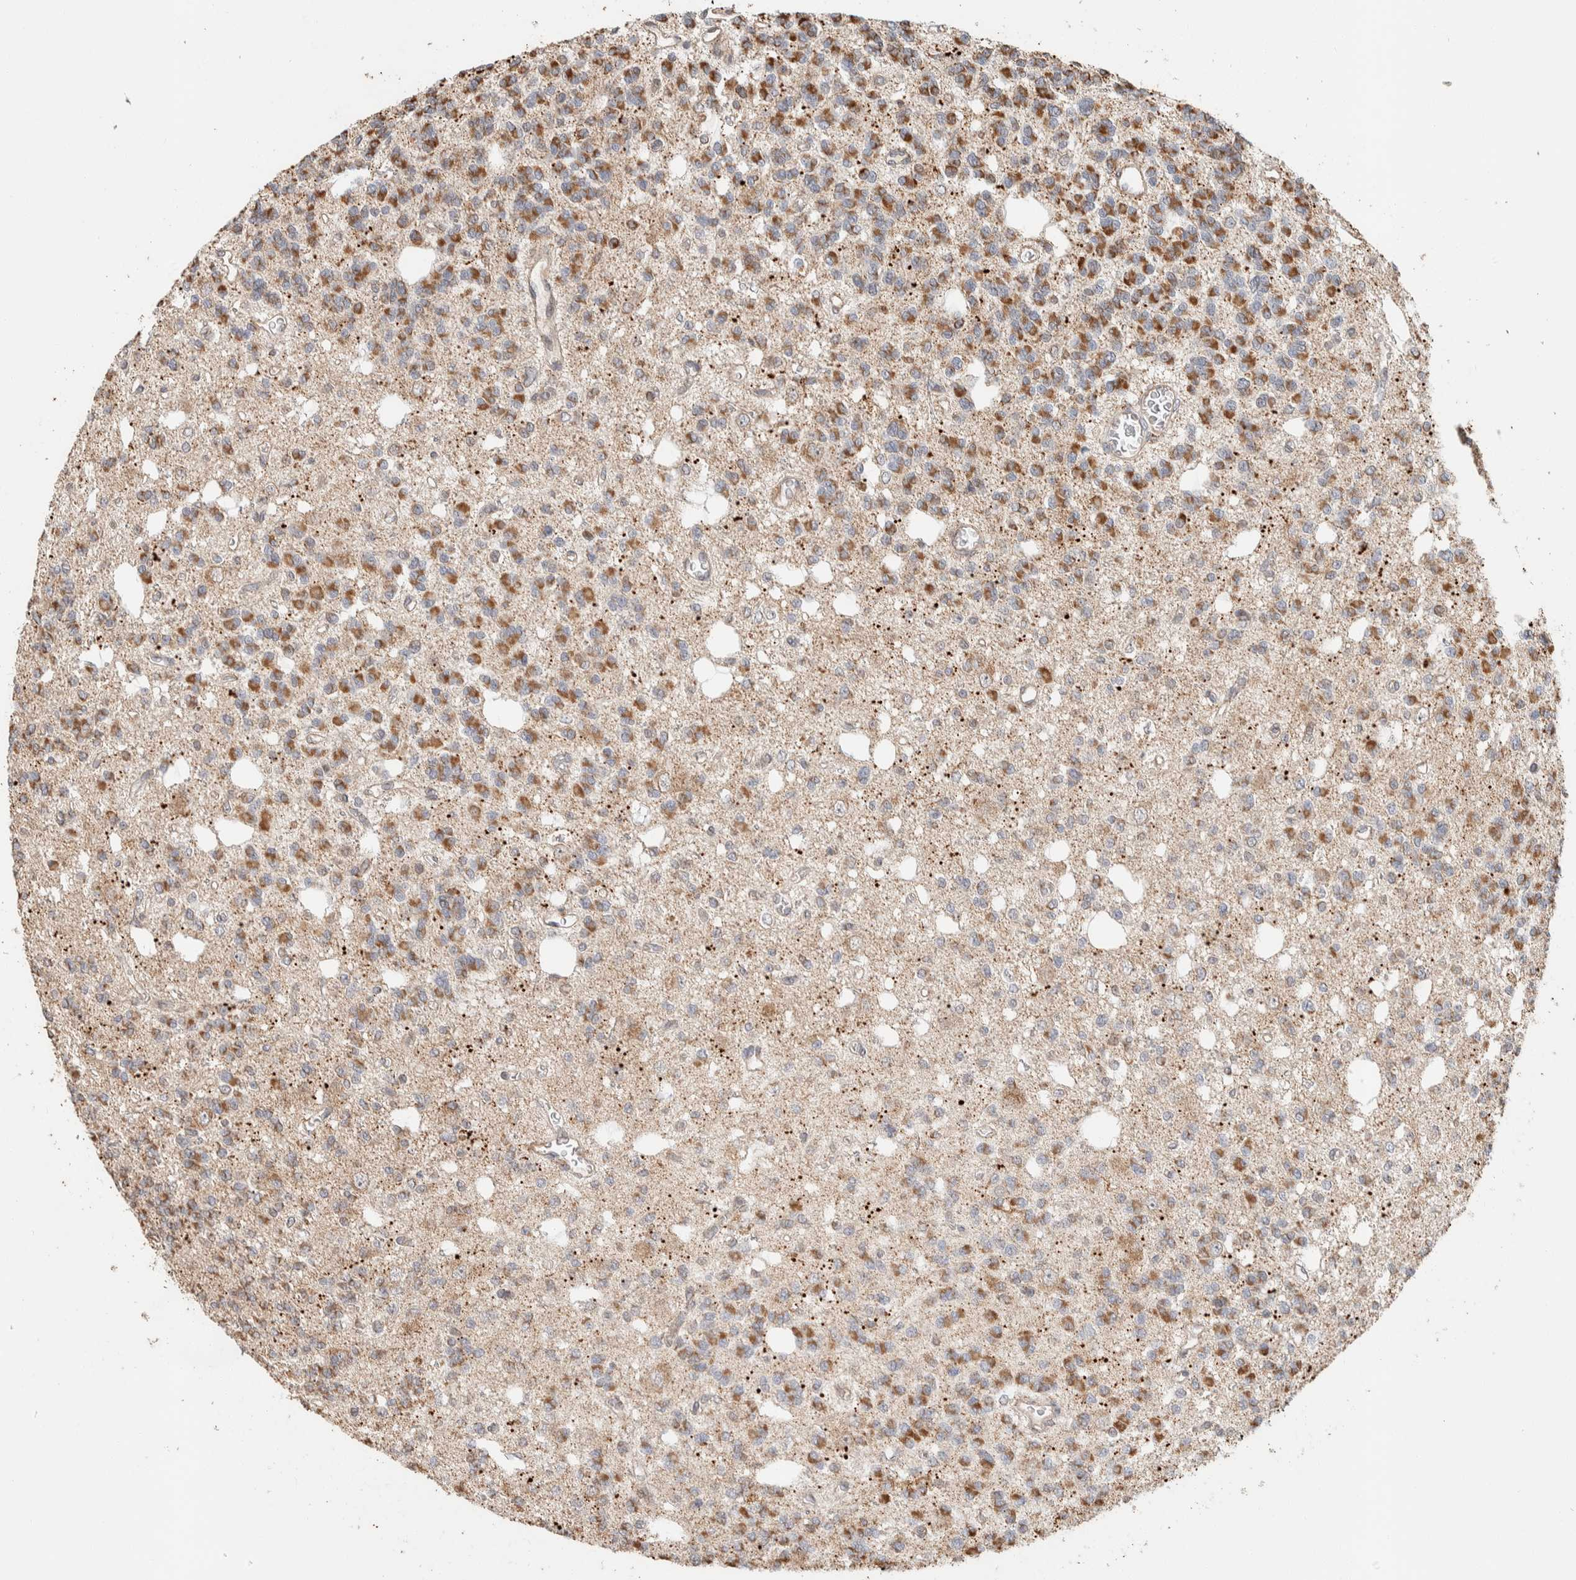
{"staining": {"intensity": "moderate", "quantity": "25%-75%", "location": "cytoplasmic/membranous"}, "tissue": "glioma", "cell_type": "Tumor cells", "image_type": "cancer", "snomed": [{"axis": "morphology", "description": "Glioma, malignant, Low grade"}, {"axis": "topography", "description": "Brain"}], "caption": "Moderate cytoplasmic/membranous positivity for a protein is appreciated in approximately 25%-75% of tumor cells of glioma using immunohistochemistry (IHC).", "gene": "KIF9", "patient": {"sex": "male", "age": 38}}